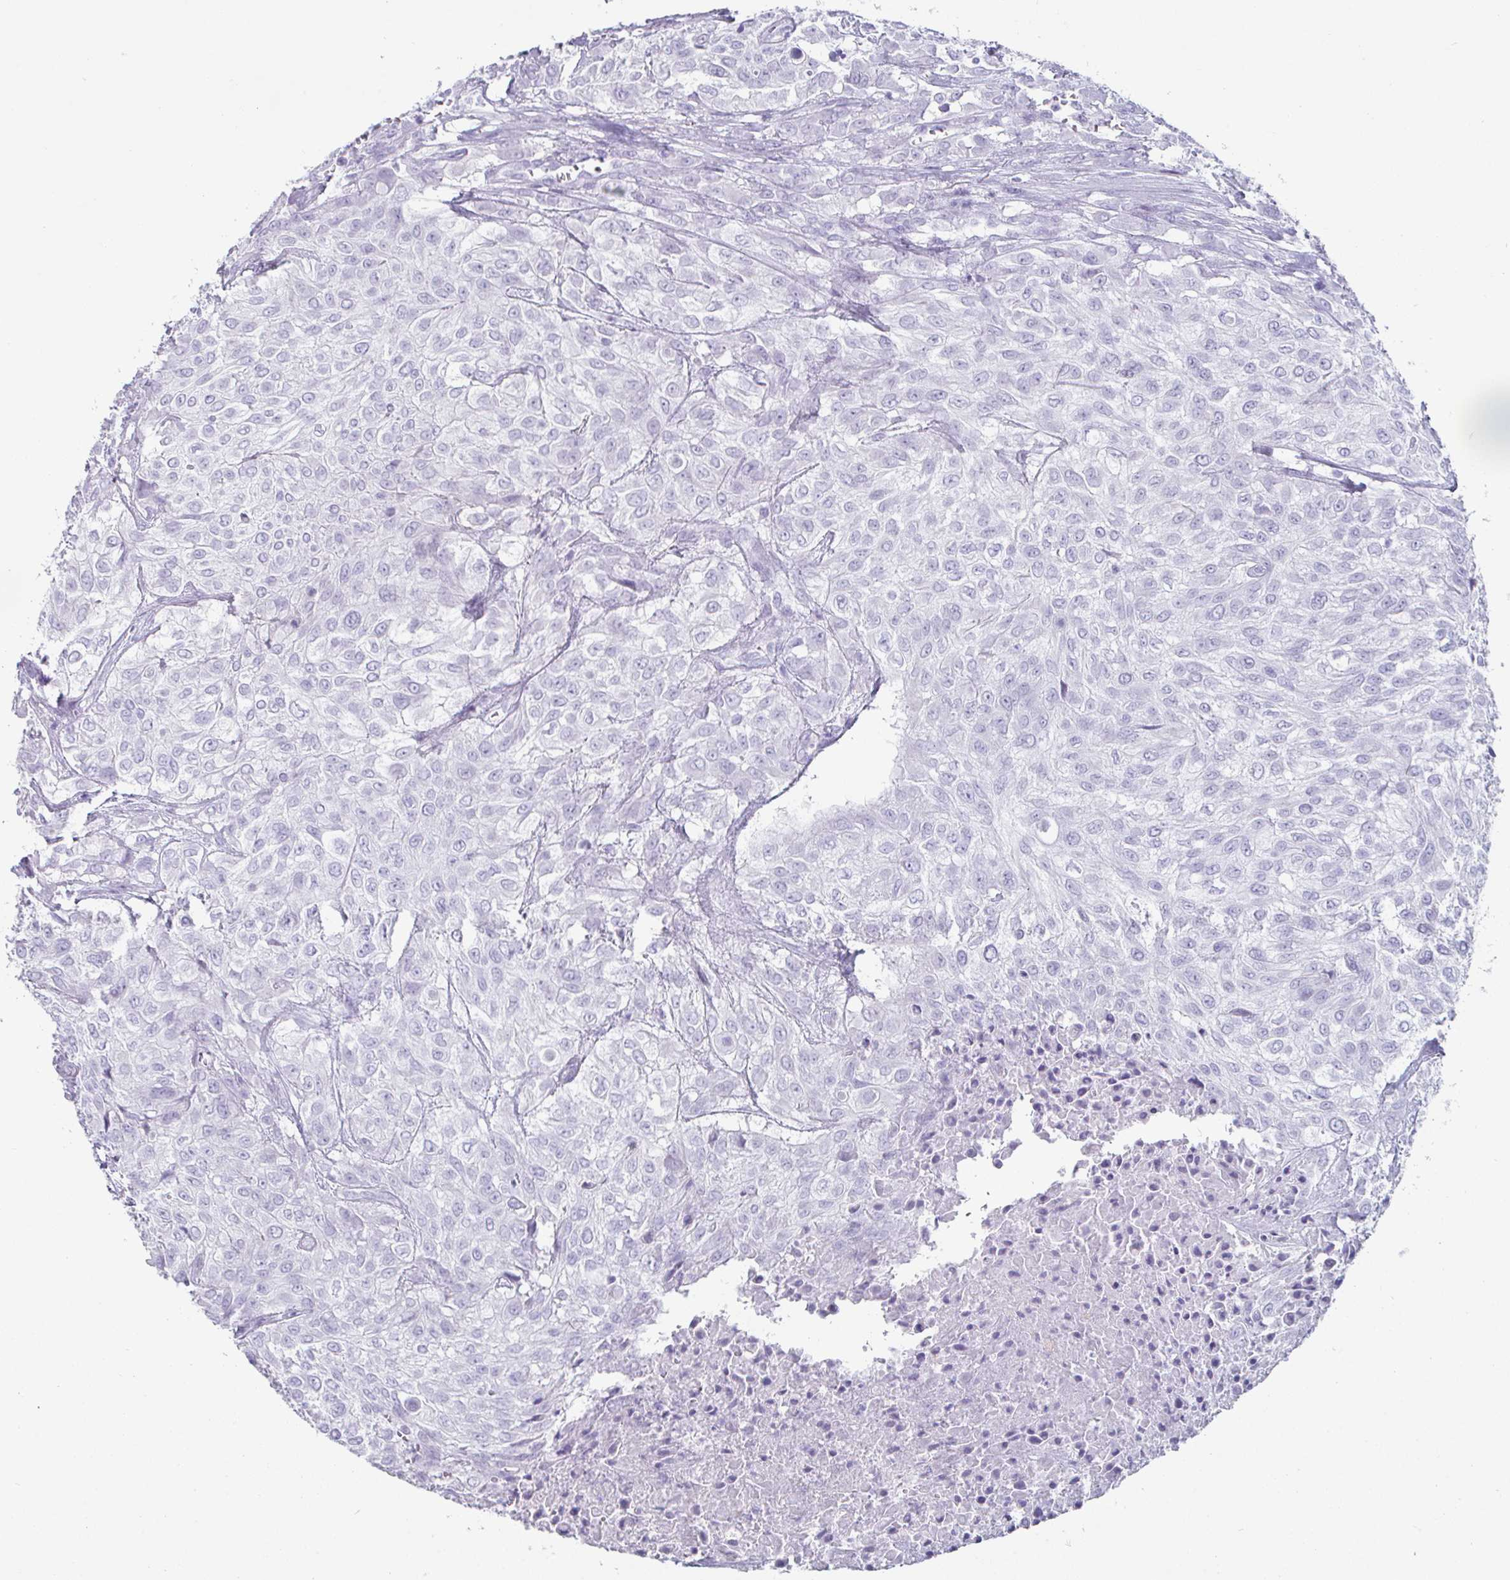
{"staining": {"intensity": "negative", "quantity": "none", "location": "none"}, "tissue": "urothelial cancer", "cell_type": "Tumor cells", "image_type": "cancer", "snomed": [{"axis": "morphology", "description": "Urothelial carcinoma, High grade"}, {"axis": "topography", "description": "Urinary bladder"}], "caption": "A histopathology image of human high-grade urothelial carcinoma is negative for staining in tumor cells.", "gene": "CREG2", "patient": {"sex": "male", "age": 57}}